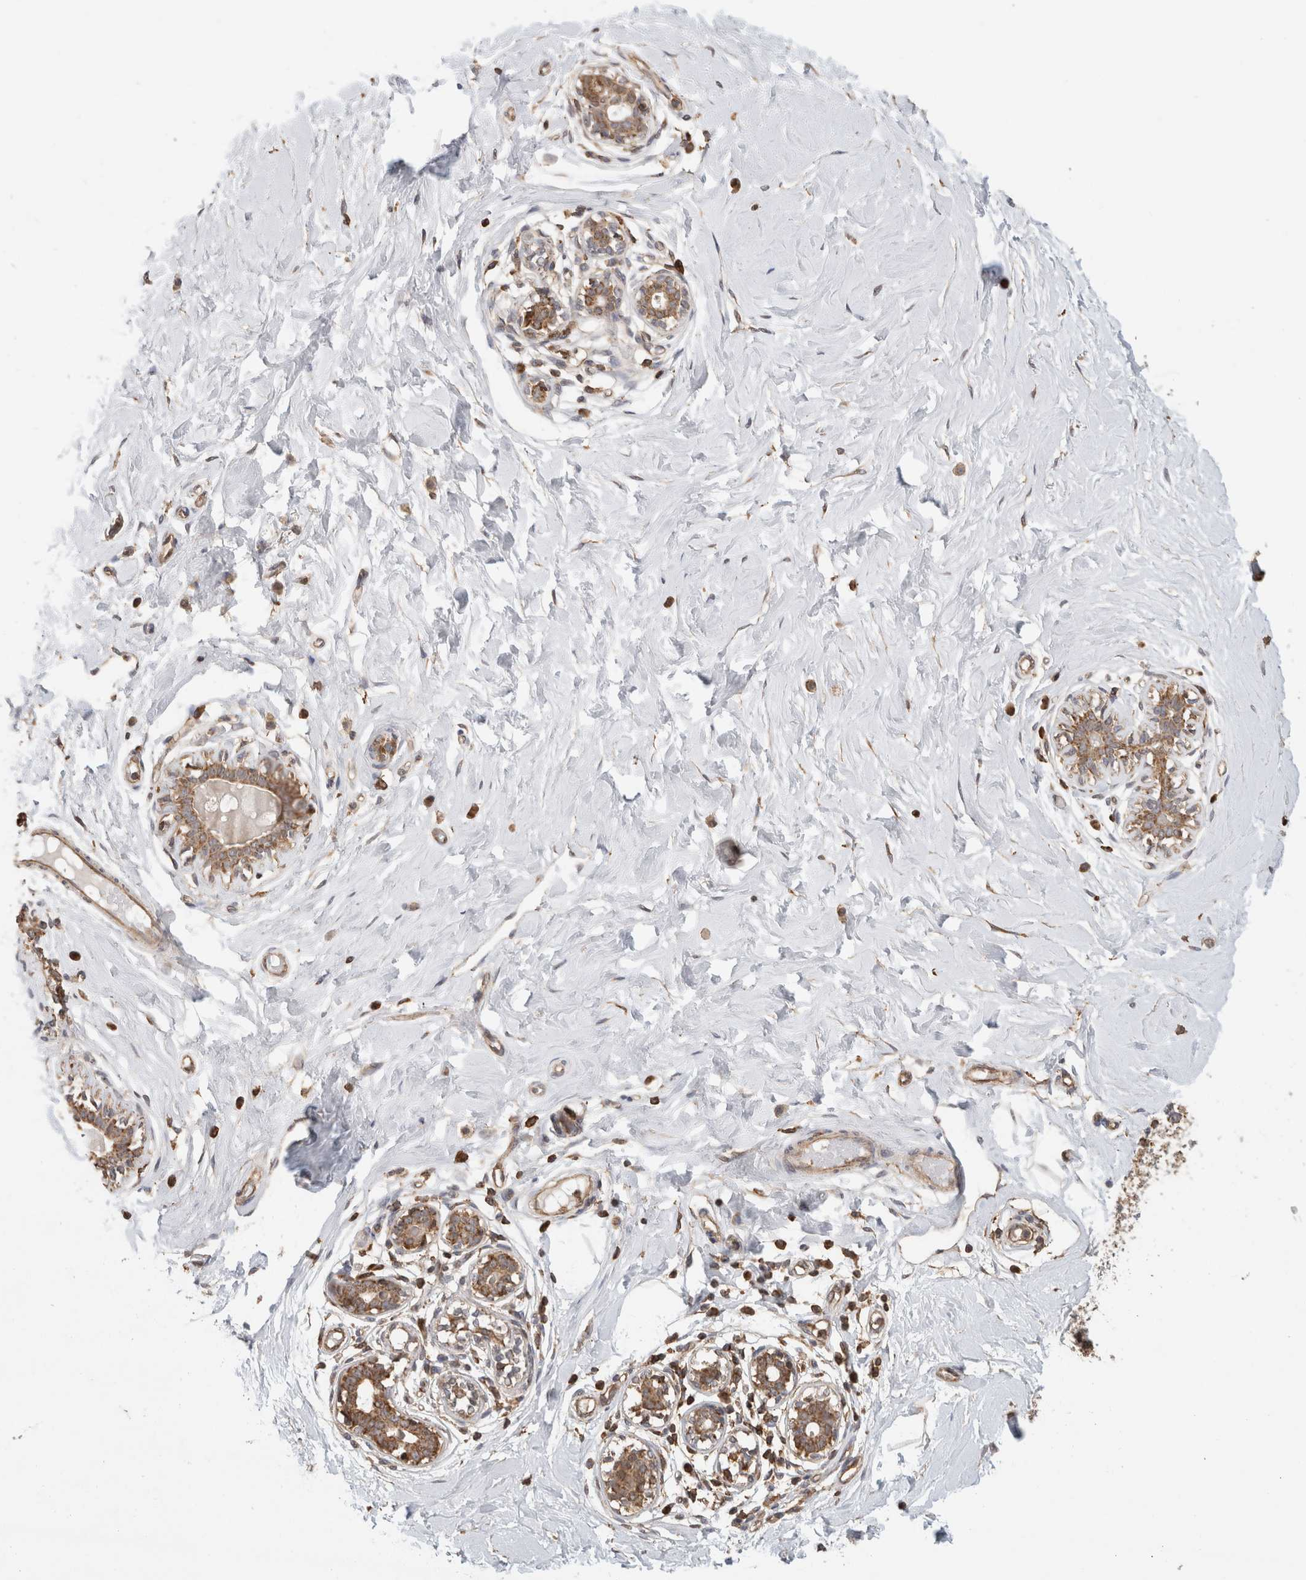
{"staining": {"intensity": "moderate", "quantity": "<25%", "location": "cytoplasmic/membranous"}, "tissue": "breast", "cell_type": "Adipocytes", "image_type": "normal", "snomed": [{"axis": "morphology", "description": "Normal tissue, NOS"}, {"axis": "morphology", "description": "Adenoma, NOS"}, {"axis": "topography", "description": "Breast"}], "caption": "The micrograph displays immunohistochemical staining of benign breast. There is moderate cytoplasmic/membranous staining is present in about <25% of adipocytes.", "gene": "IMMP2L", "patient": {"sex": "female", "age": 23}}